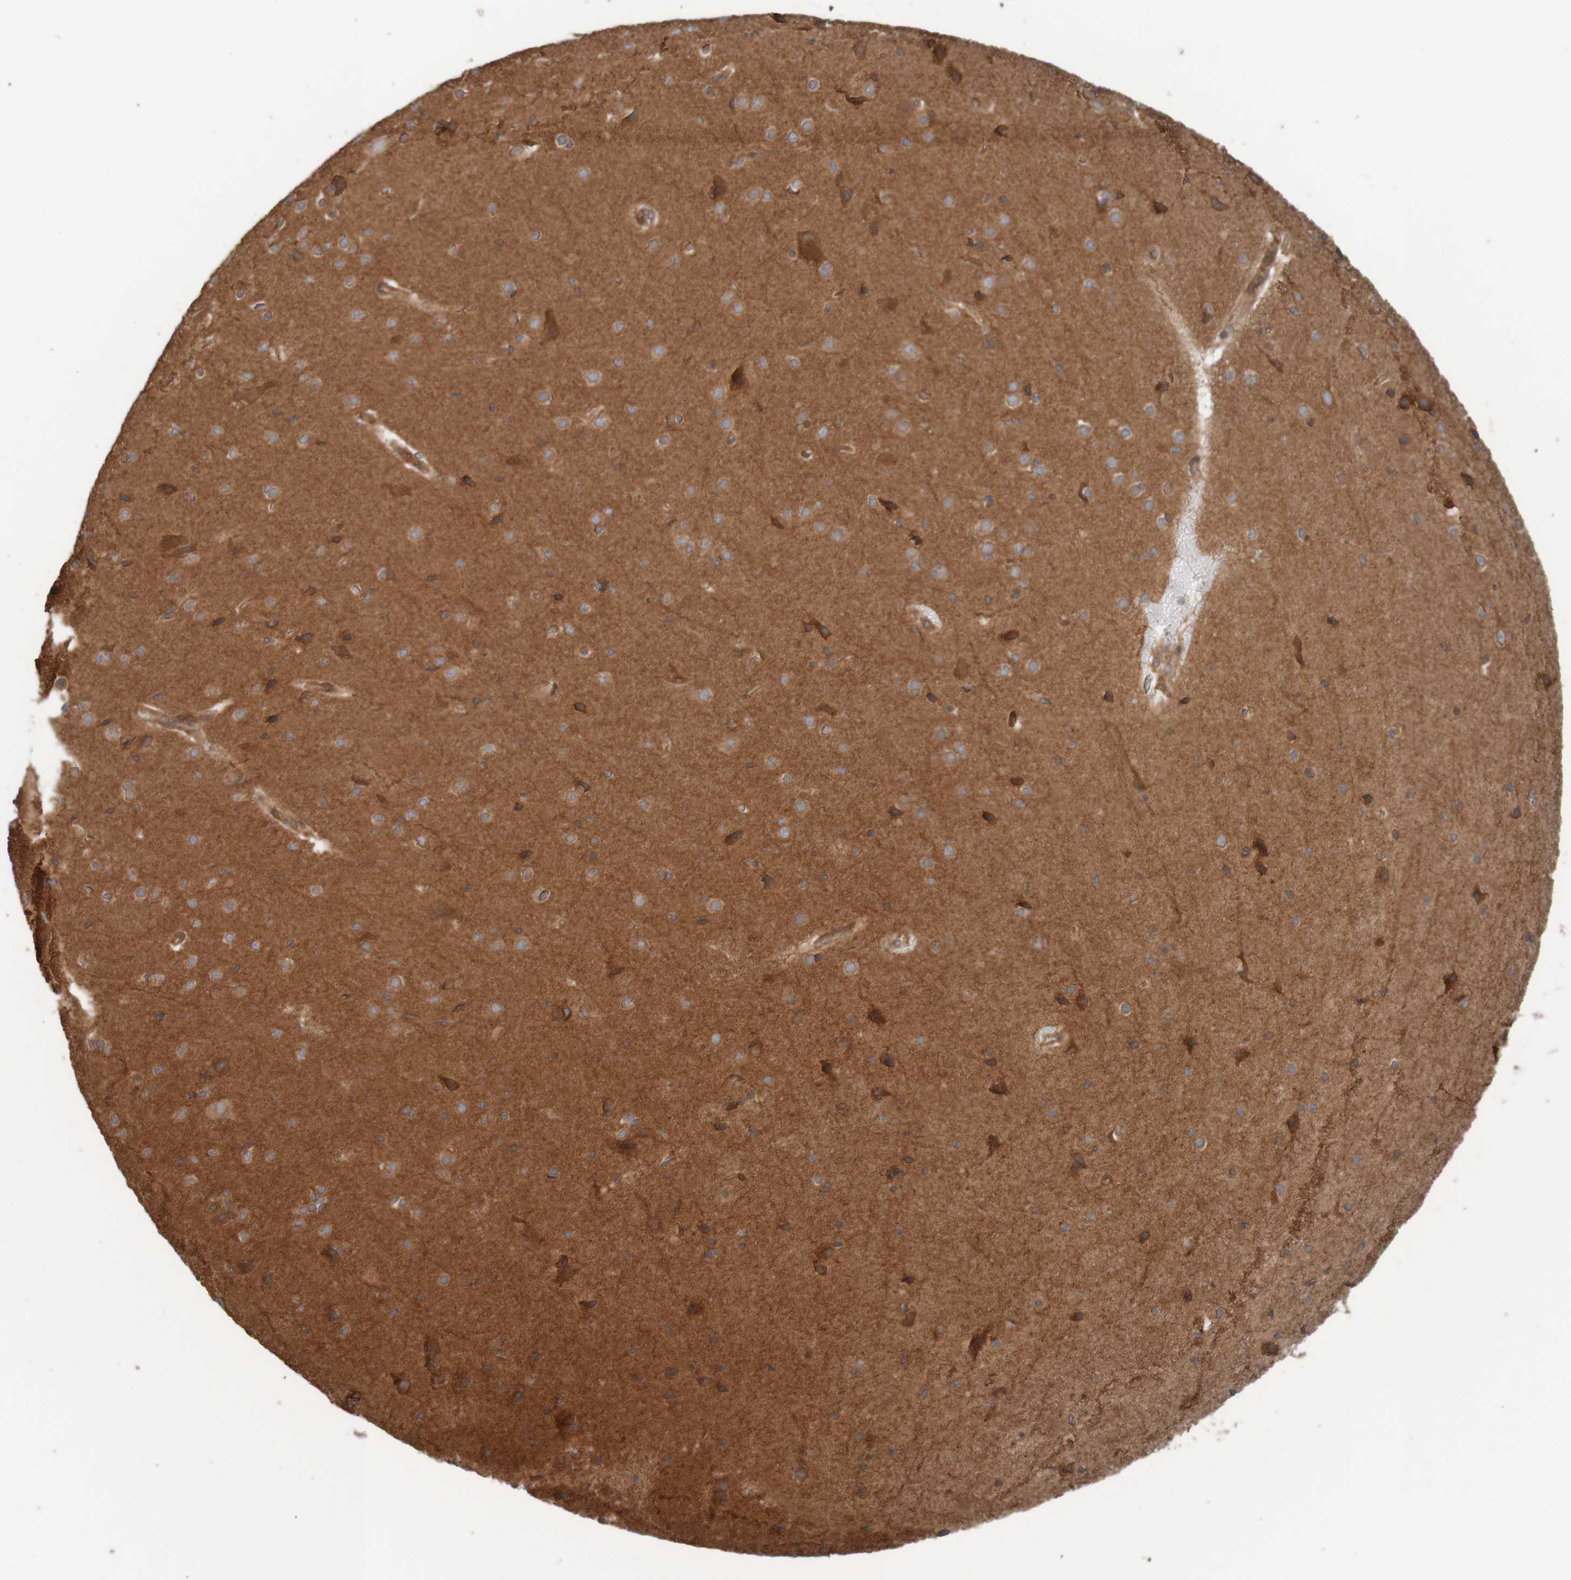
{"staining": {"intensity": "moderate", "quantity": ">75%", "location": "cytoplasmic/membranous"}, "tissue": "cerebral cortex", "cell_type": "Endothelial cells", "image_type": "normal", "snomed": [{"axis": "morphology", "description": "Normal tissue, NOS"}, {"axis": "morphology", "description": "Developmental malformation"}, {"axis": "topography", "description": "Cerebral cortex"}], "caption": "The histopathology image reveals staining of unremarkable cerebral cortex, revealing moderate cytoplasmic/membranous protein staining (brown color) within endothelial cells. (brown staining indicates protein expression, while blue staining denotes nuclei).", "gene": "ARHGEF11", "patient": {"sex": "female", "age": 30}}